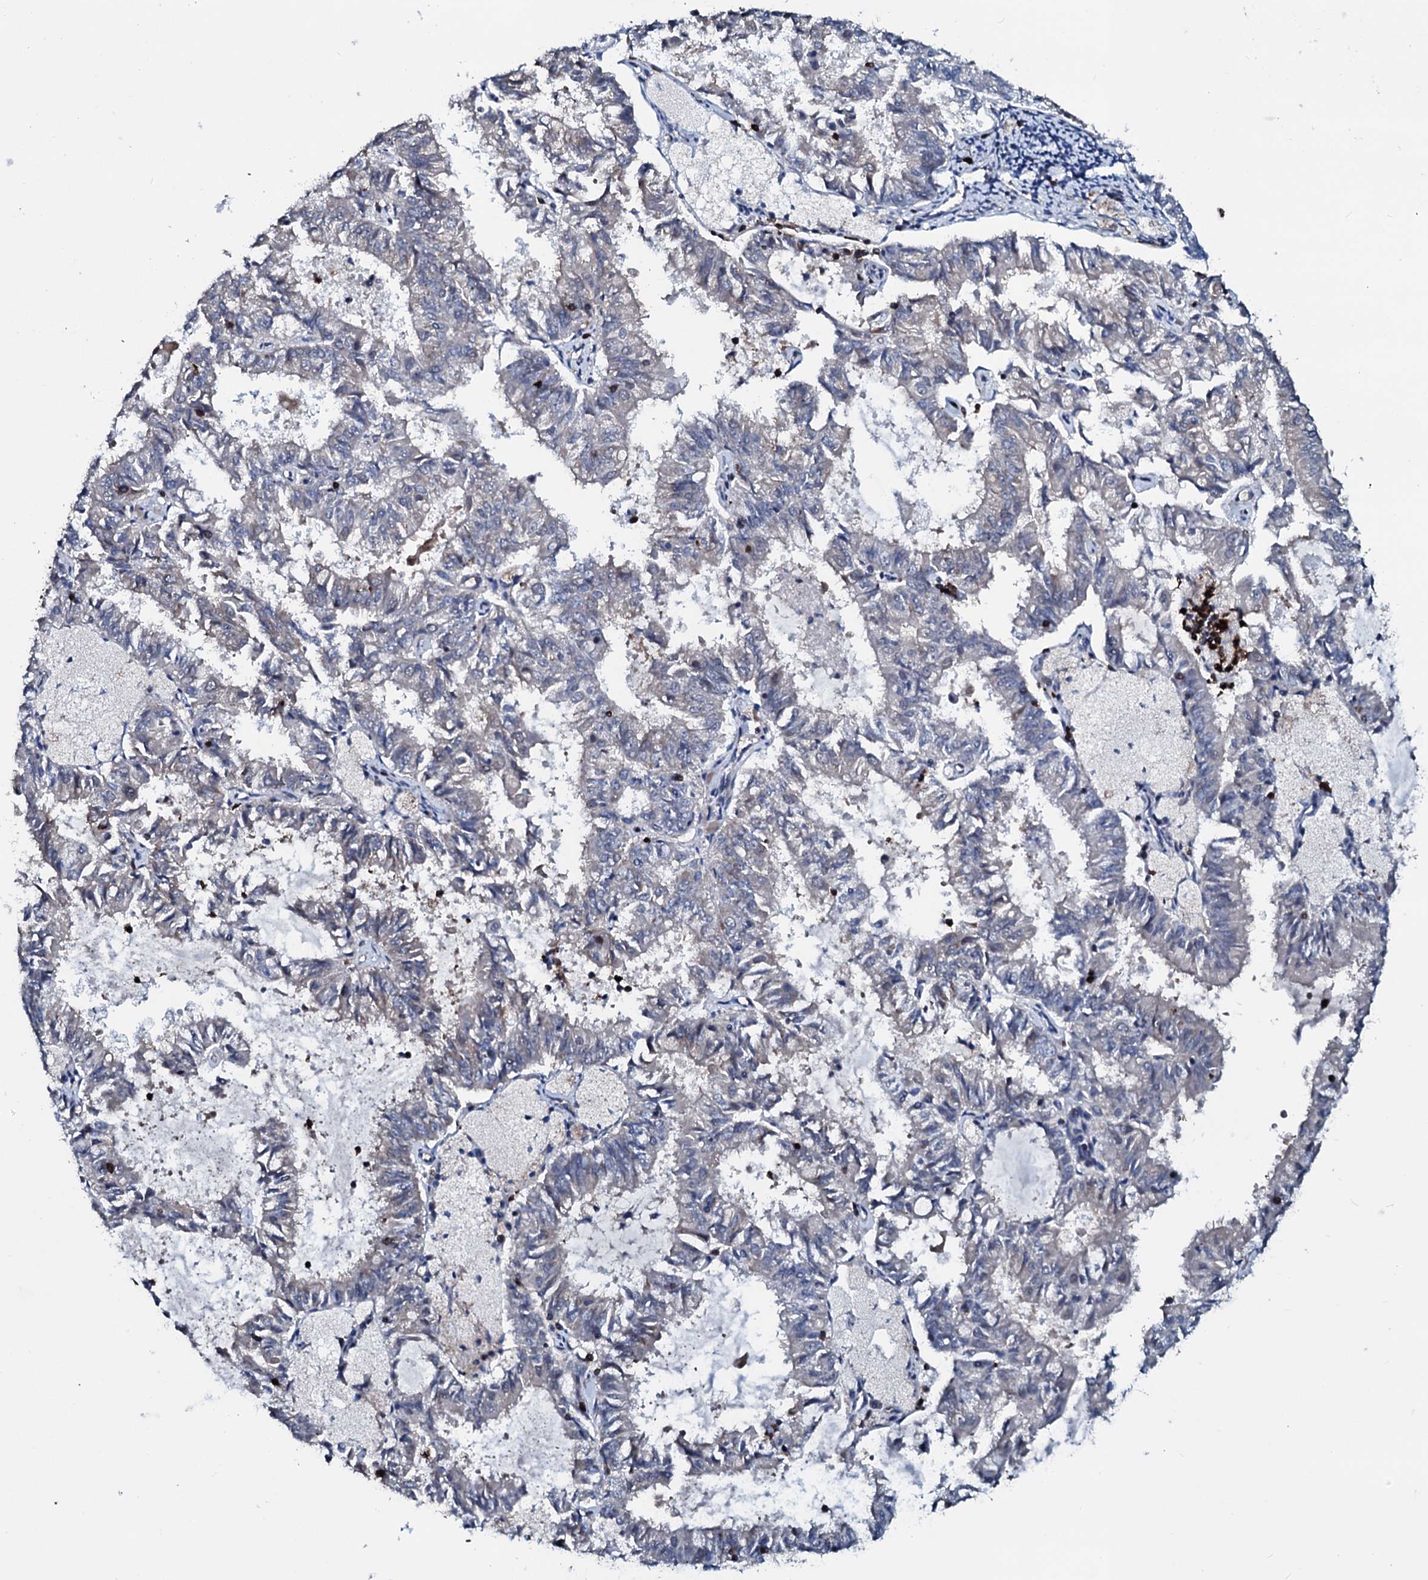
{"staining": {"intensity": "negative", "quantity": "none", "location": "none"}, "tissue": "endometrial cancer", "cell_type": "Tumor cells", "image_type": "cancer", "snomed": [{"axis": "morphology", "description": "Adenocarcinoma, NOS"}, {"axis": "topography", "description": "Endometrium"}], "caption": "Immunohistochemical staining of human adenocarcinoma (endometrial) reveals no significant staining in tumor cells.", "gene": "OGFOD2", "patient": {"sex": "female", "age": 57}}